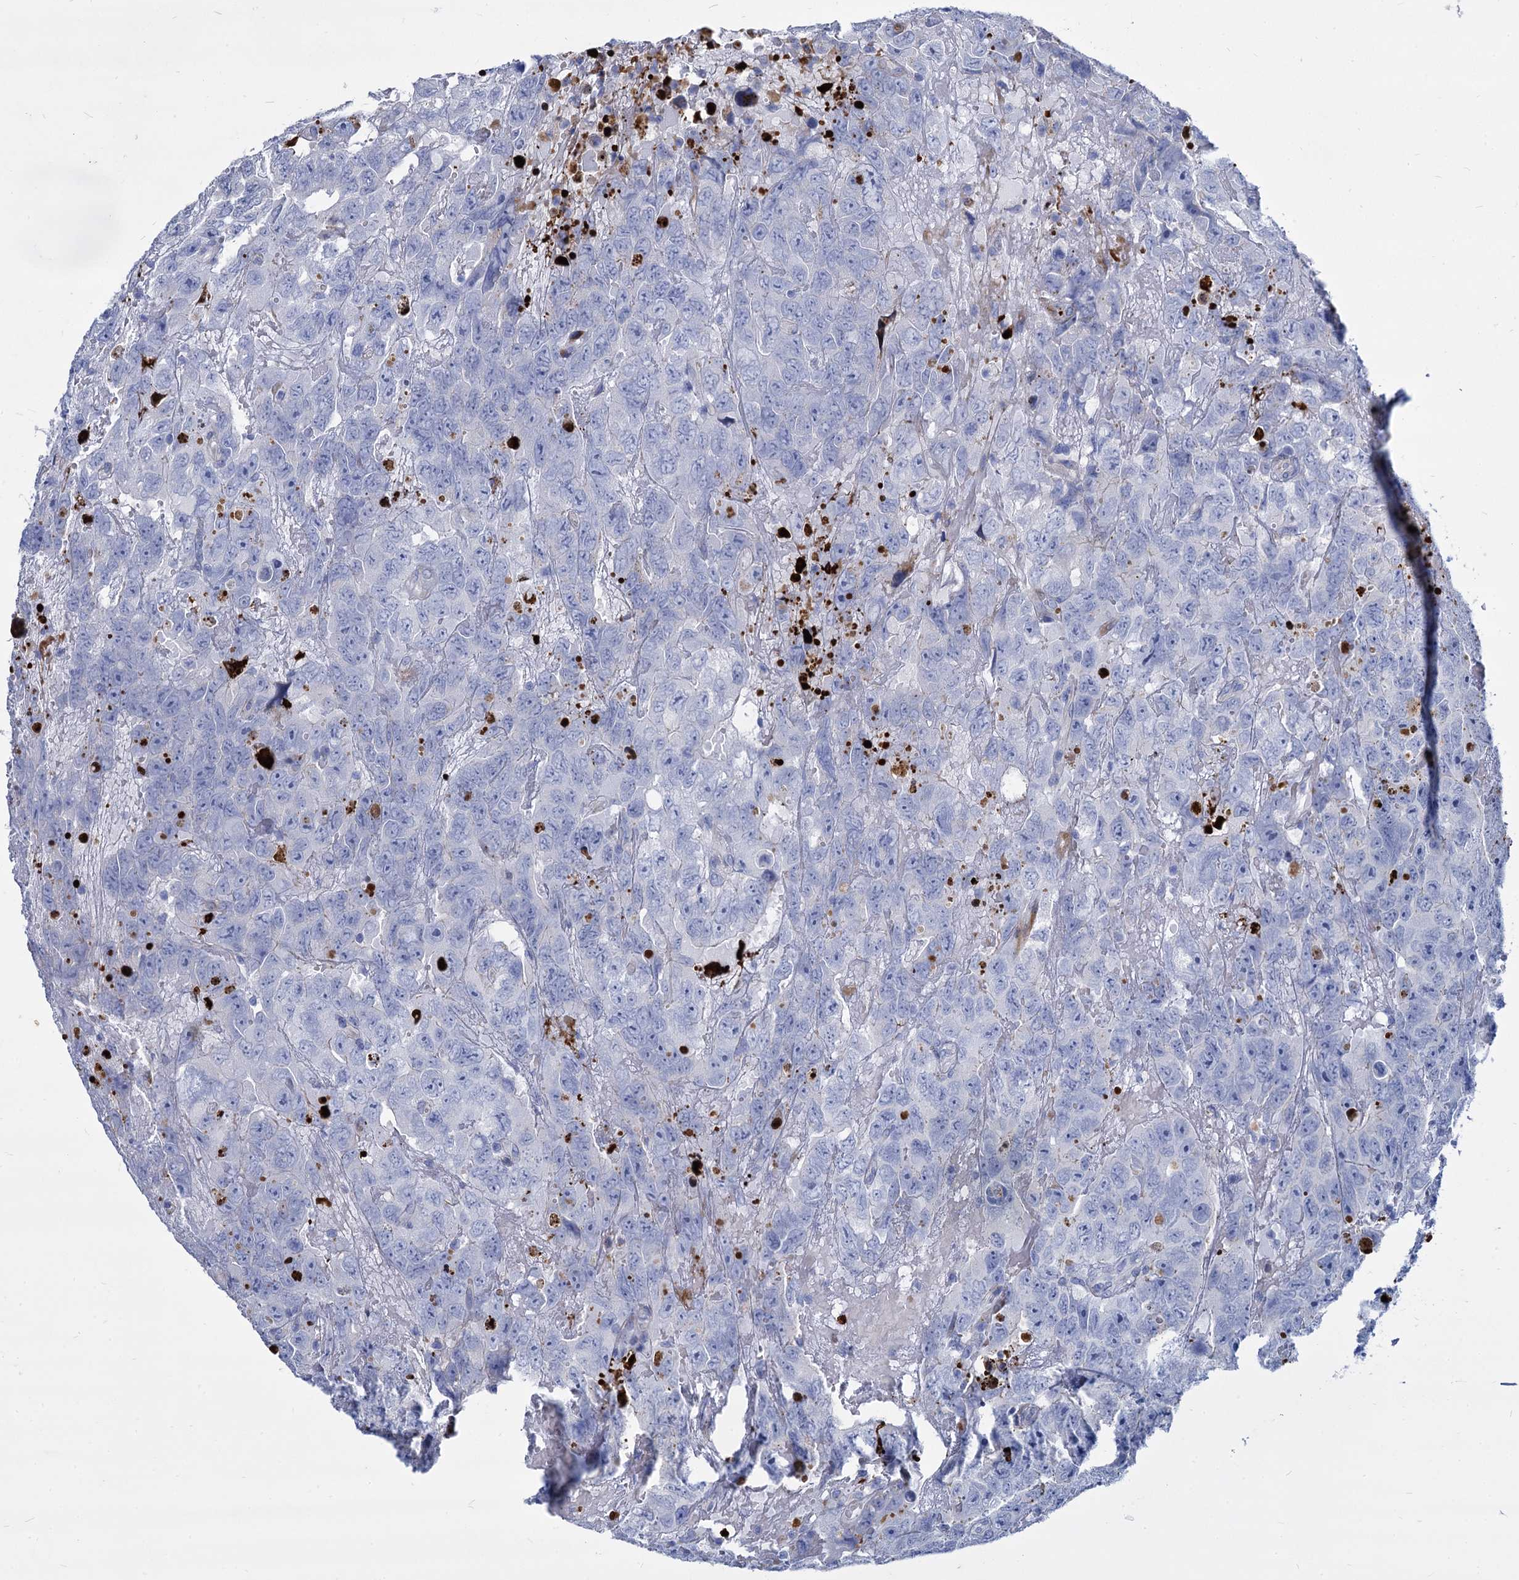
{"staining": {"intensity": "negative", "quantity": "none", "location": "none"}, "tissue": "testis cancer", "cell_type": "Tumor cells", "image_type": "cancer", "snomed": [{"axis": "morphology", "description": "Carcinoma, Embryonal, NOS"}, {"axis": "topography", "description": "Testis"}], "caption": "Tumor cells are negative for brown protein staining in testis cancer.", "gene": "TRIM77", "patient": {"sex": "male", "age": 45}}